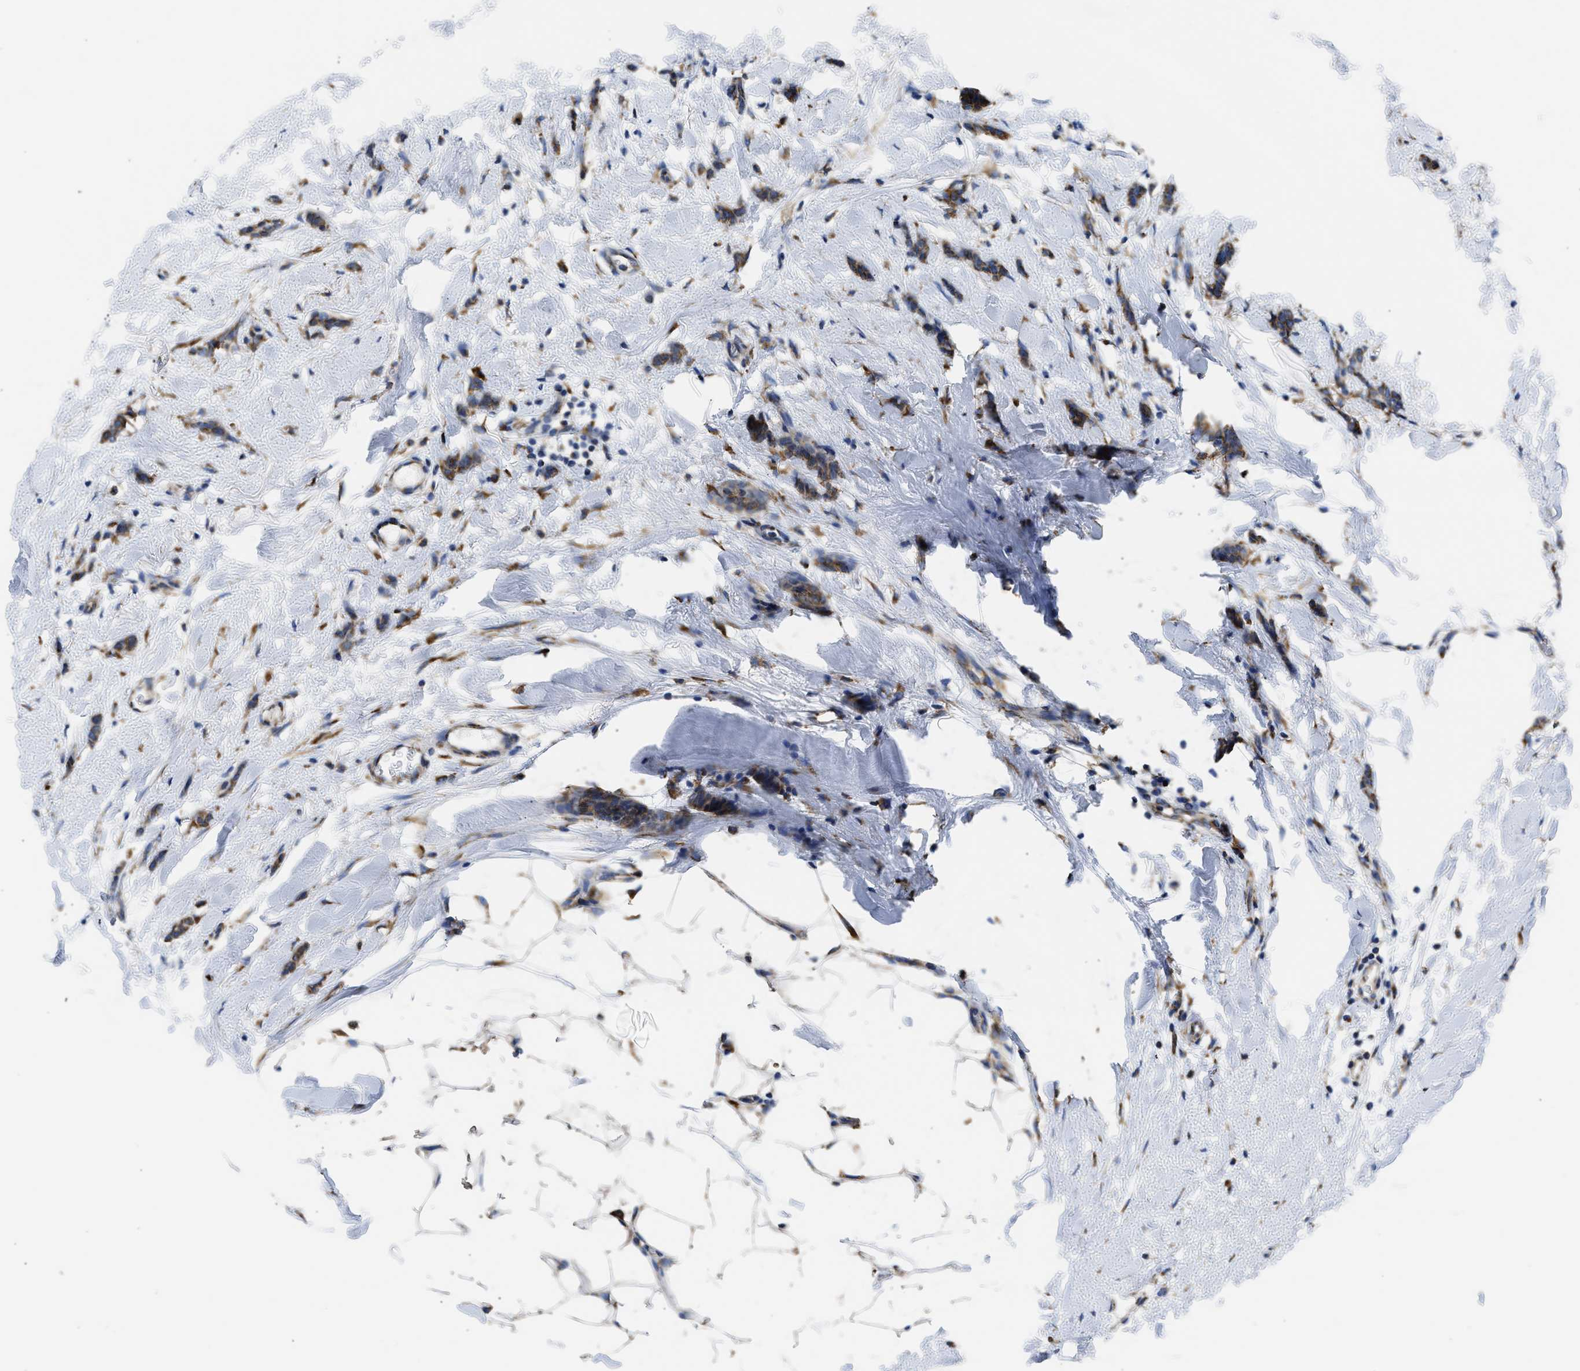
{"staining": {"intensity": "moderate", "quantity": ">75%", "location": "cytoplasmic/membranous"}, "tissue": "breast cancer", "cell_type": "Tumor cells", "image_type": "cancer", "snomed": [{"axis": "morphology", "description": "Lobular carcinoma"}, {"axis": "topography", "description": "Skin"}, {"axis": "topography", "description": "Breast"}], "caption": "Tumor cells reveal medium levels of moderate cytoplasmic/membranous expression in about >75% of cells in human lobular carcinoma (breast).", "gene": "CYCS", "patient": {"sex": "female", "age": 46}}